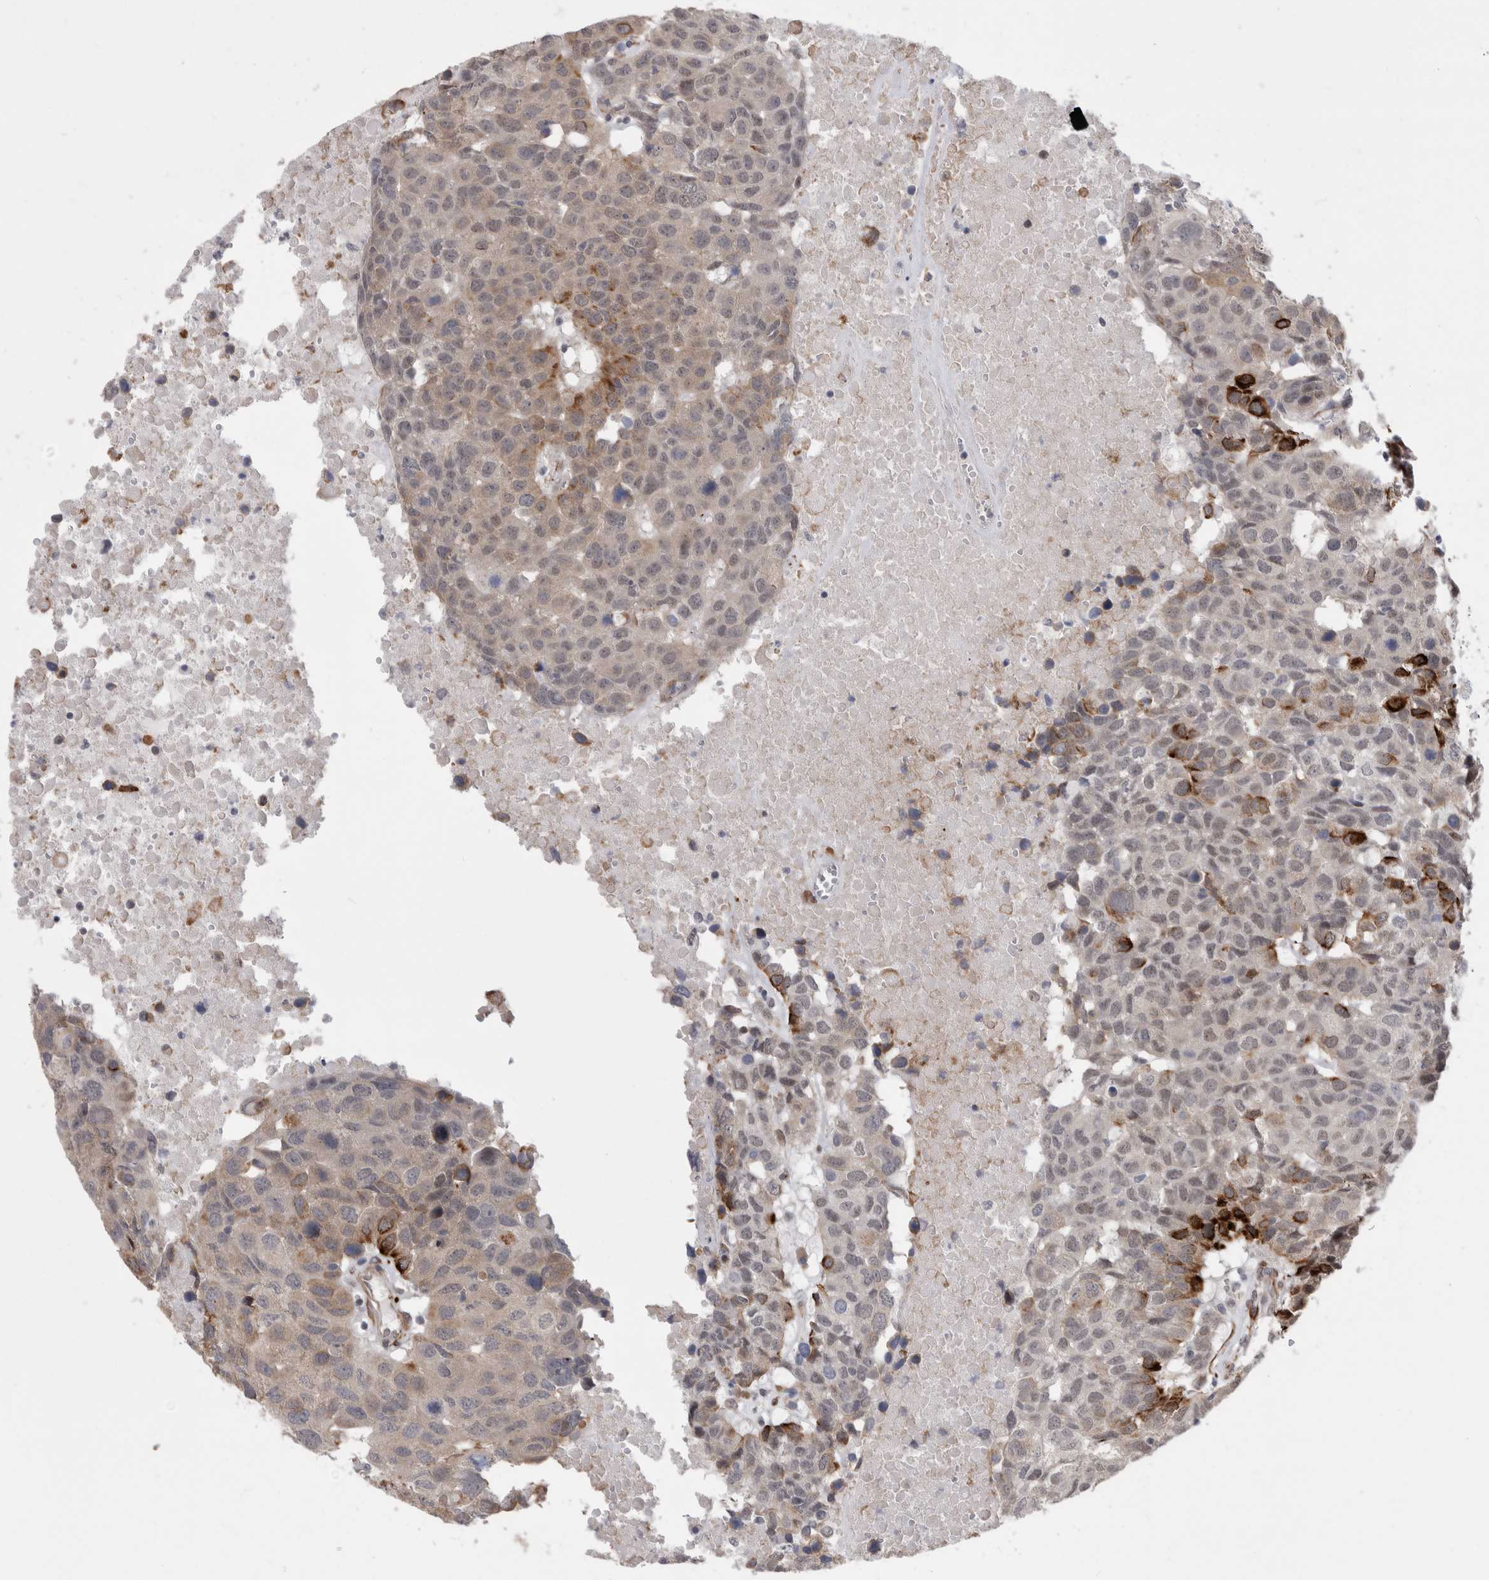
{"staining": {"intensity": "strong", "quantity": "<25%", "location": "cytoplasmic/membranous"}, "tissue": "head and neck cancer", "cell_type": "Tumor cells", "image_type": "cancer", "snomed": [{"axis": "morphology", "description": "Squamous cell carcinoma, NOS"}, {"axis": "topography", "description": "Head-Neck"}], "caption": "A brown stain shows strong cytoplasmic/membranous expression of a protein in human head and neck cancer (squamous cell carcinoma) tumor cells.", "gene": "FAM83H", "patient": {"sex": "male", "age": 66}}